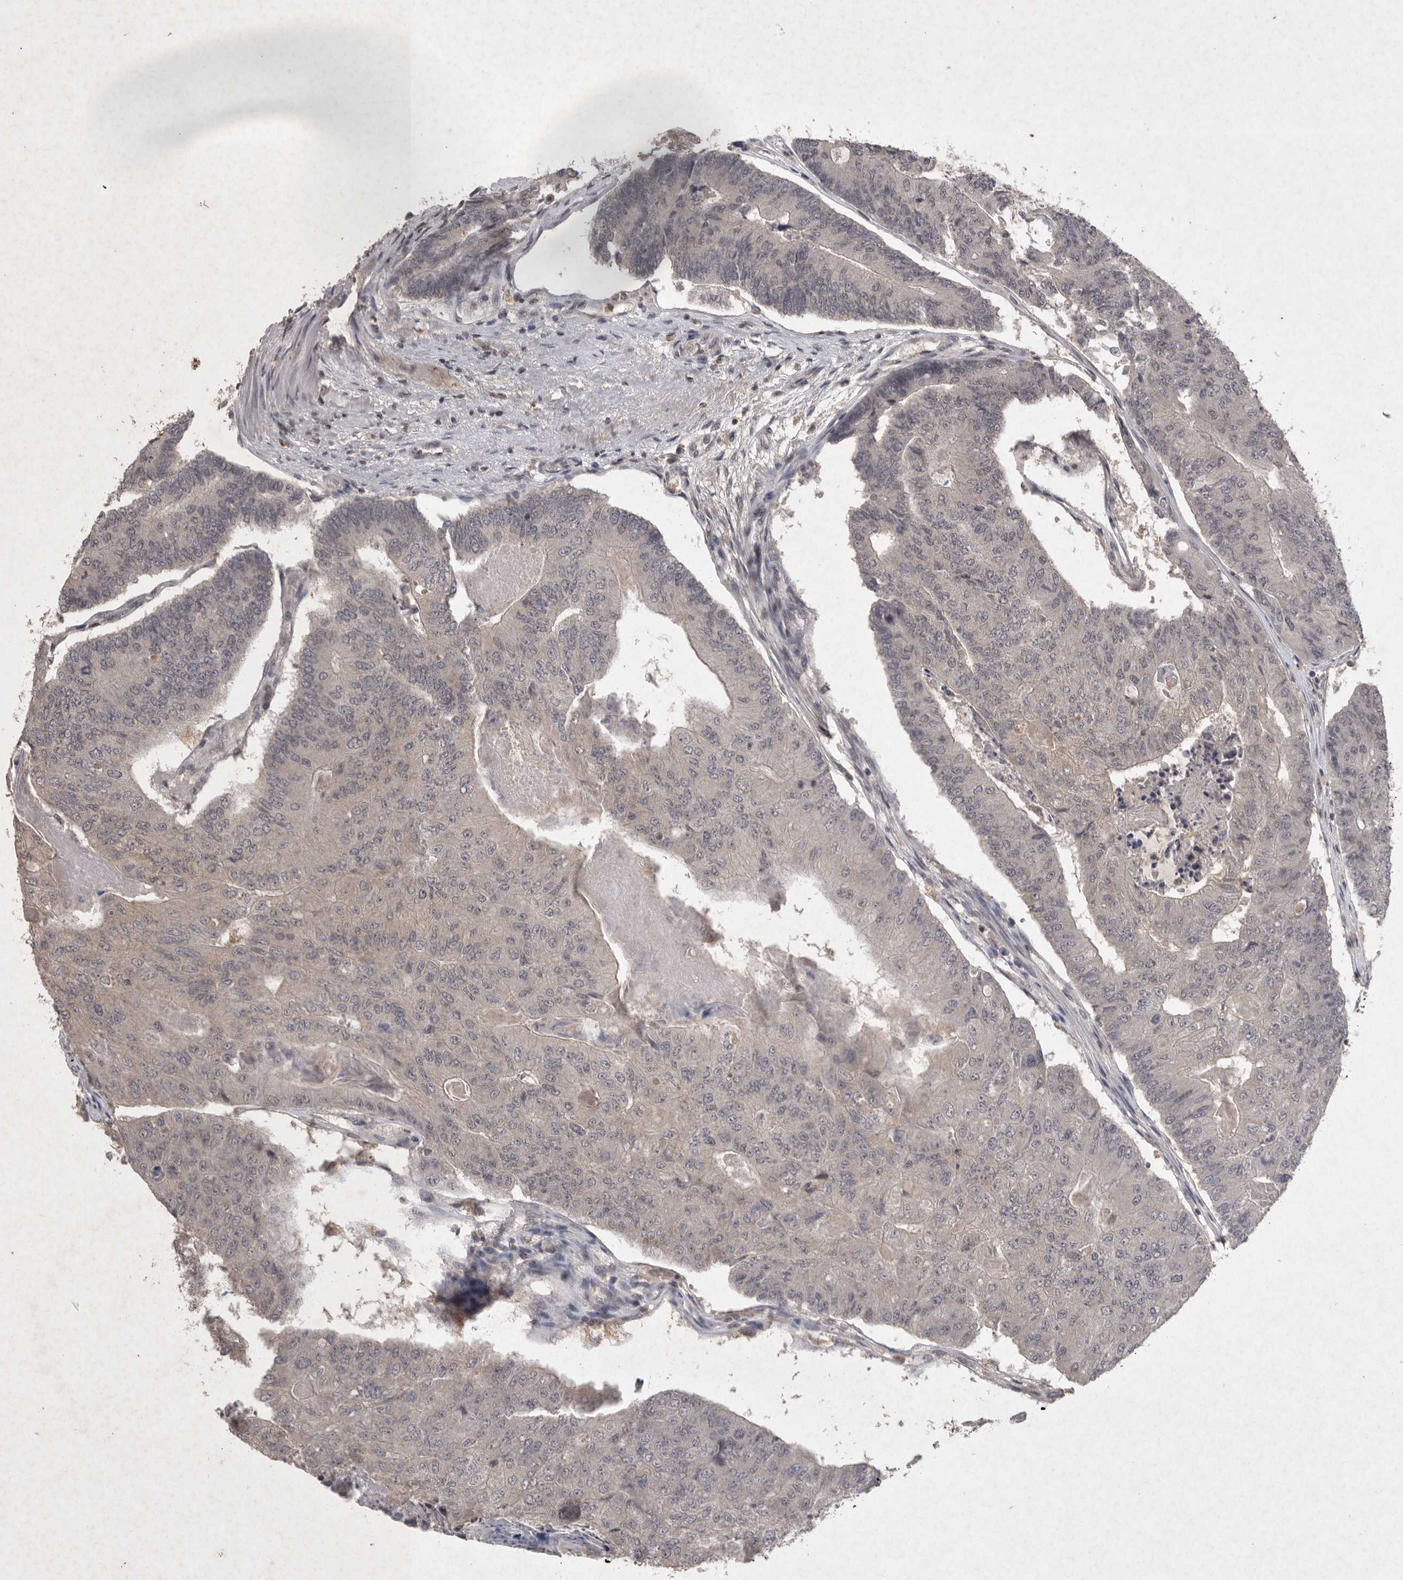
{"staining": {"intensity": "negative", "quantity": "none", "location": "none"}, "tissue": "colorectal cancer", "cell_type": "Tumor cells", "image_type": "cancer", "snomed": [{"axis": "morphology", "description": "Adenocarcinoma, NOS"}, {"axis": "topography", "description": "Colon"}], "caption": "DAB immunohistochemical staining of human colorectal cancer (adenocarcinoma) shows no significant expression in tumor cells.", "gene": "APLNR", "patient": {"sex": "female", "age": 67}}